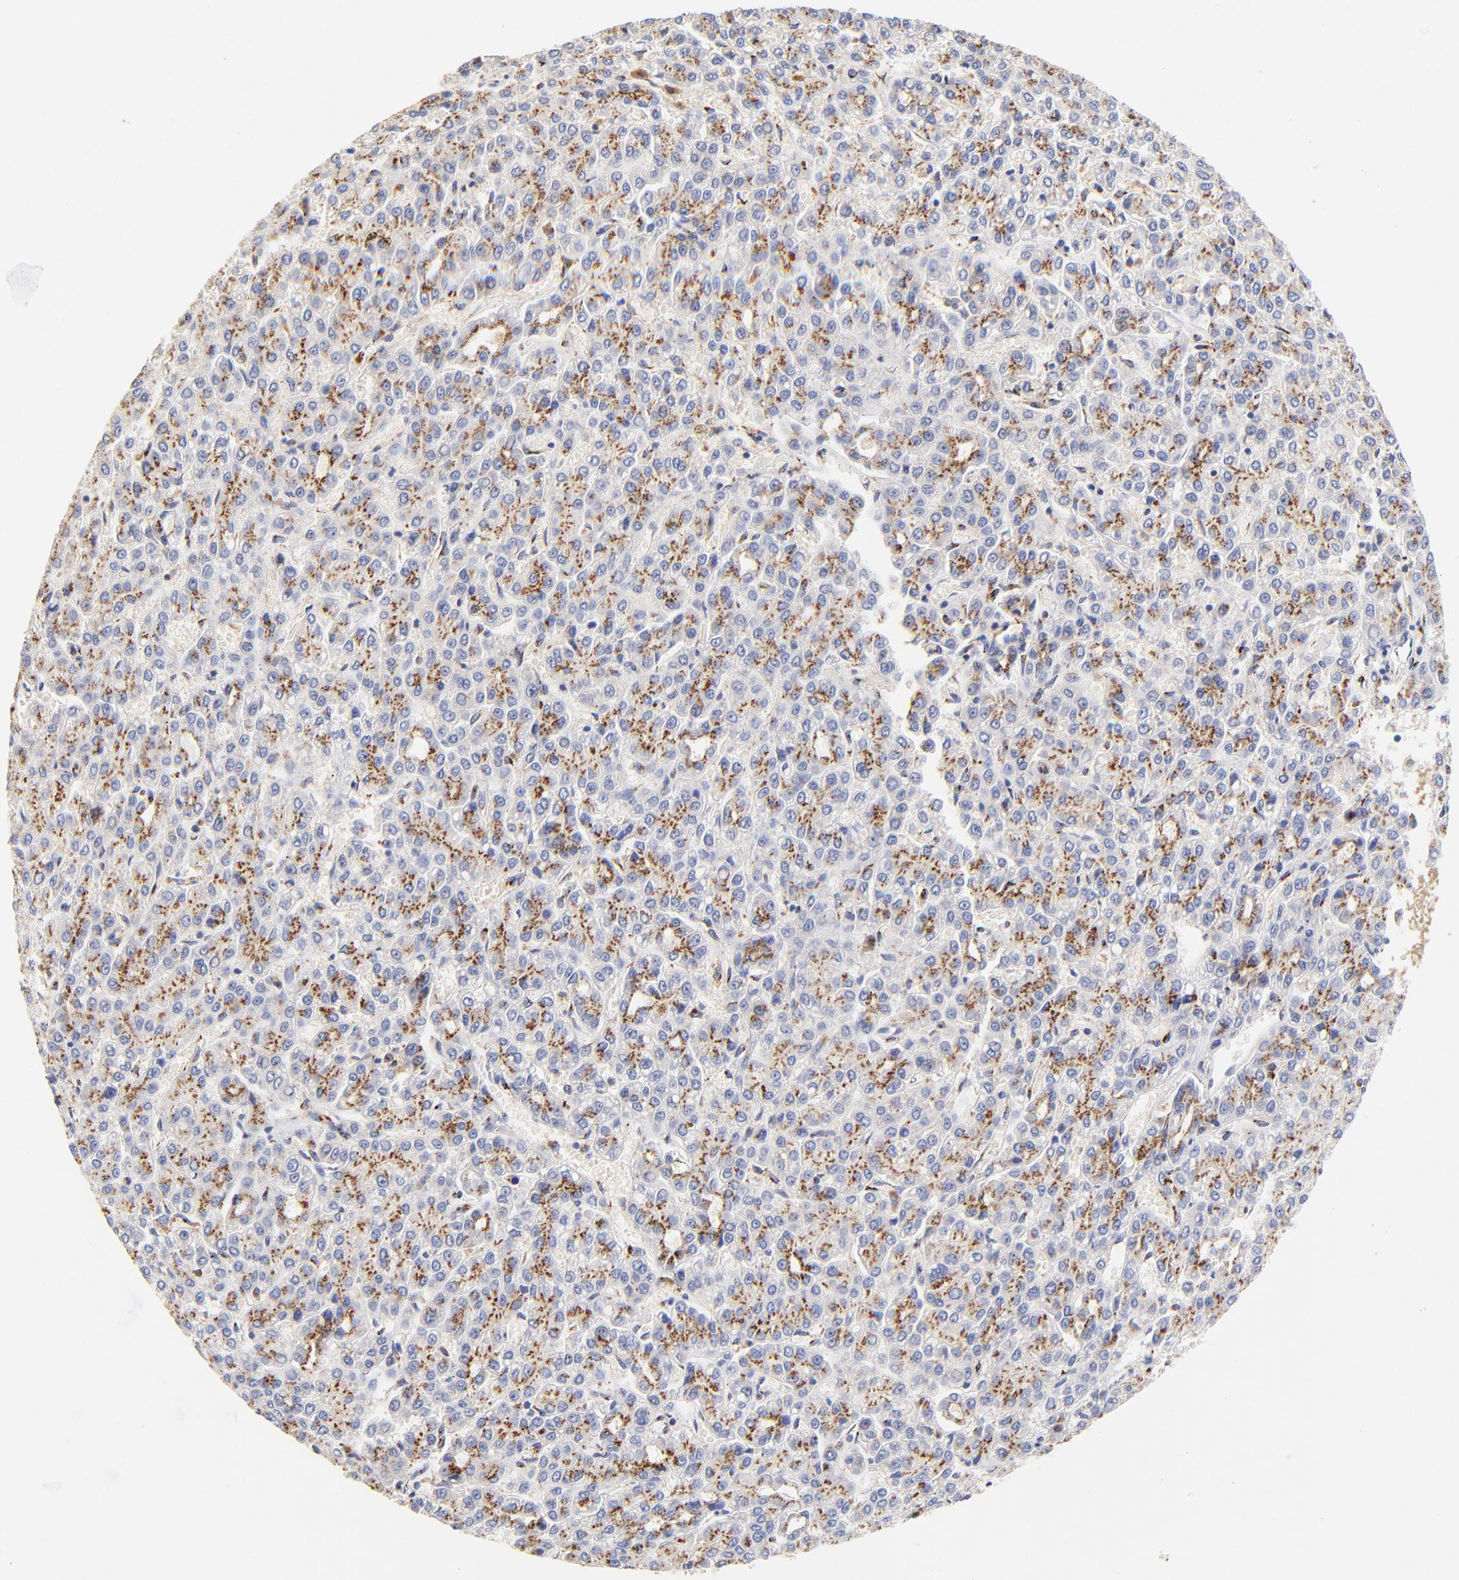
{"staining": {"intensity": "moderate", "quantity": "25%-75%", "location": "cytoplasmic/membranous"}, "tissue": "liver cancer", "cell_type": "Tumor cells", "image_type": "cancer", "snomed": [{"axis": "morphology", "description": "Carcinoma, Hepatocellular, NOS"}, {"axis": "topography", "description": "Liver"}], "caption": "Liver cancer stained for a protein reveals moderate cytoplasmic/membranous positivity in tumor cells.", "gene": "FMNL3", "patient": {"sex": "male", "age": 69}}